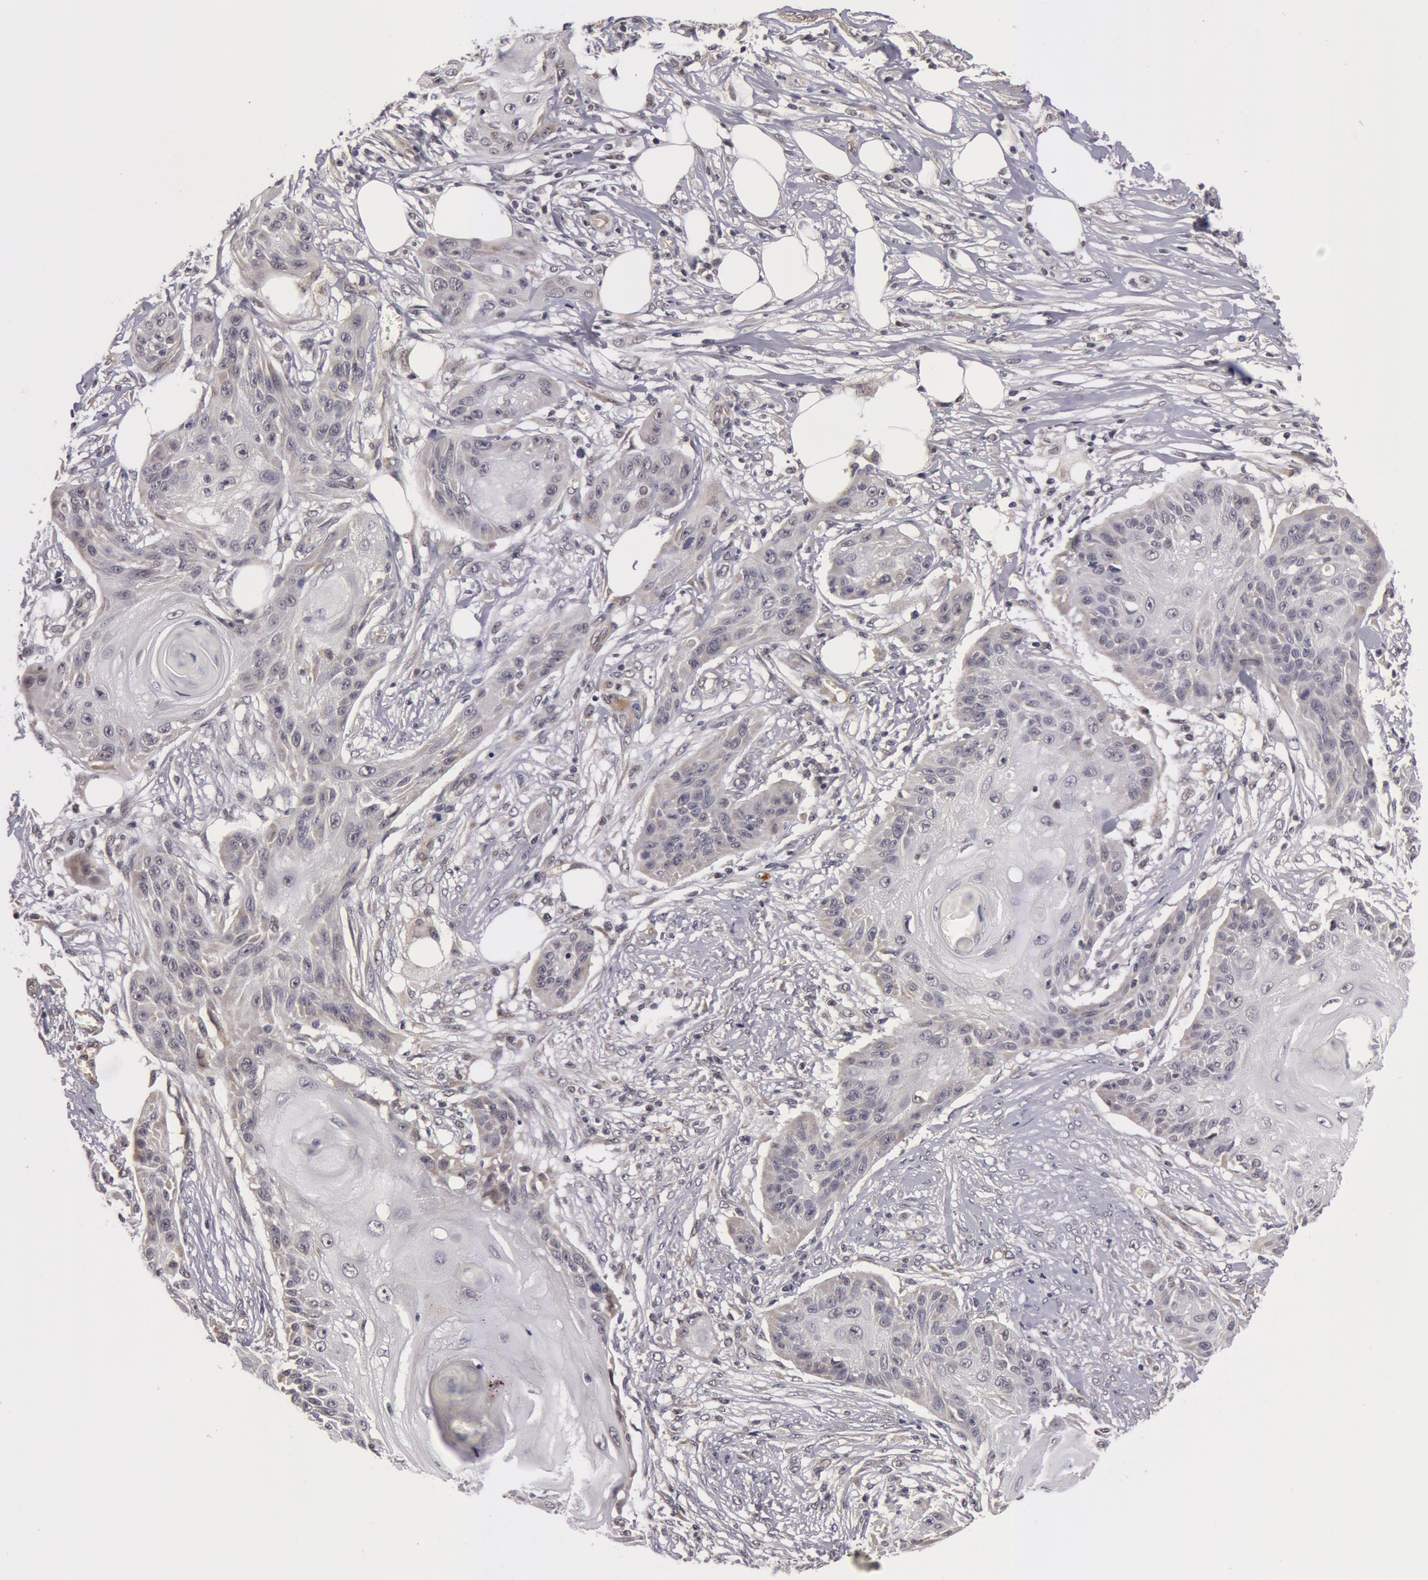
{"staining": {"intensity": "negative", "quantity": "none", "location": "none"}, "tissue": "skin cancer", "cell_type": "Tumor cells", "image_type": "cancer", "snomed": [{"axis": "morphology", "description": "Squamous cell carcinoma, NOS"}, {"axis": "topography", "description": "Skin"}], "caption": "Immunohistochemical staining of skin cancer (squamous cell carcinoma) exhibits no significant positivity in tumor cells.", "gene": "SYTL4", "patient": {"sex": "female", "age": 88}}